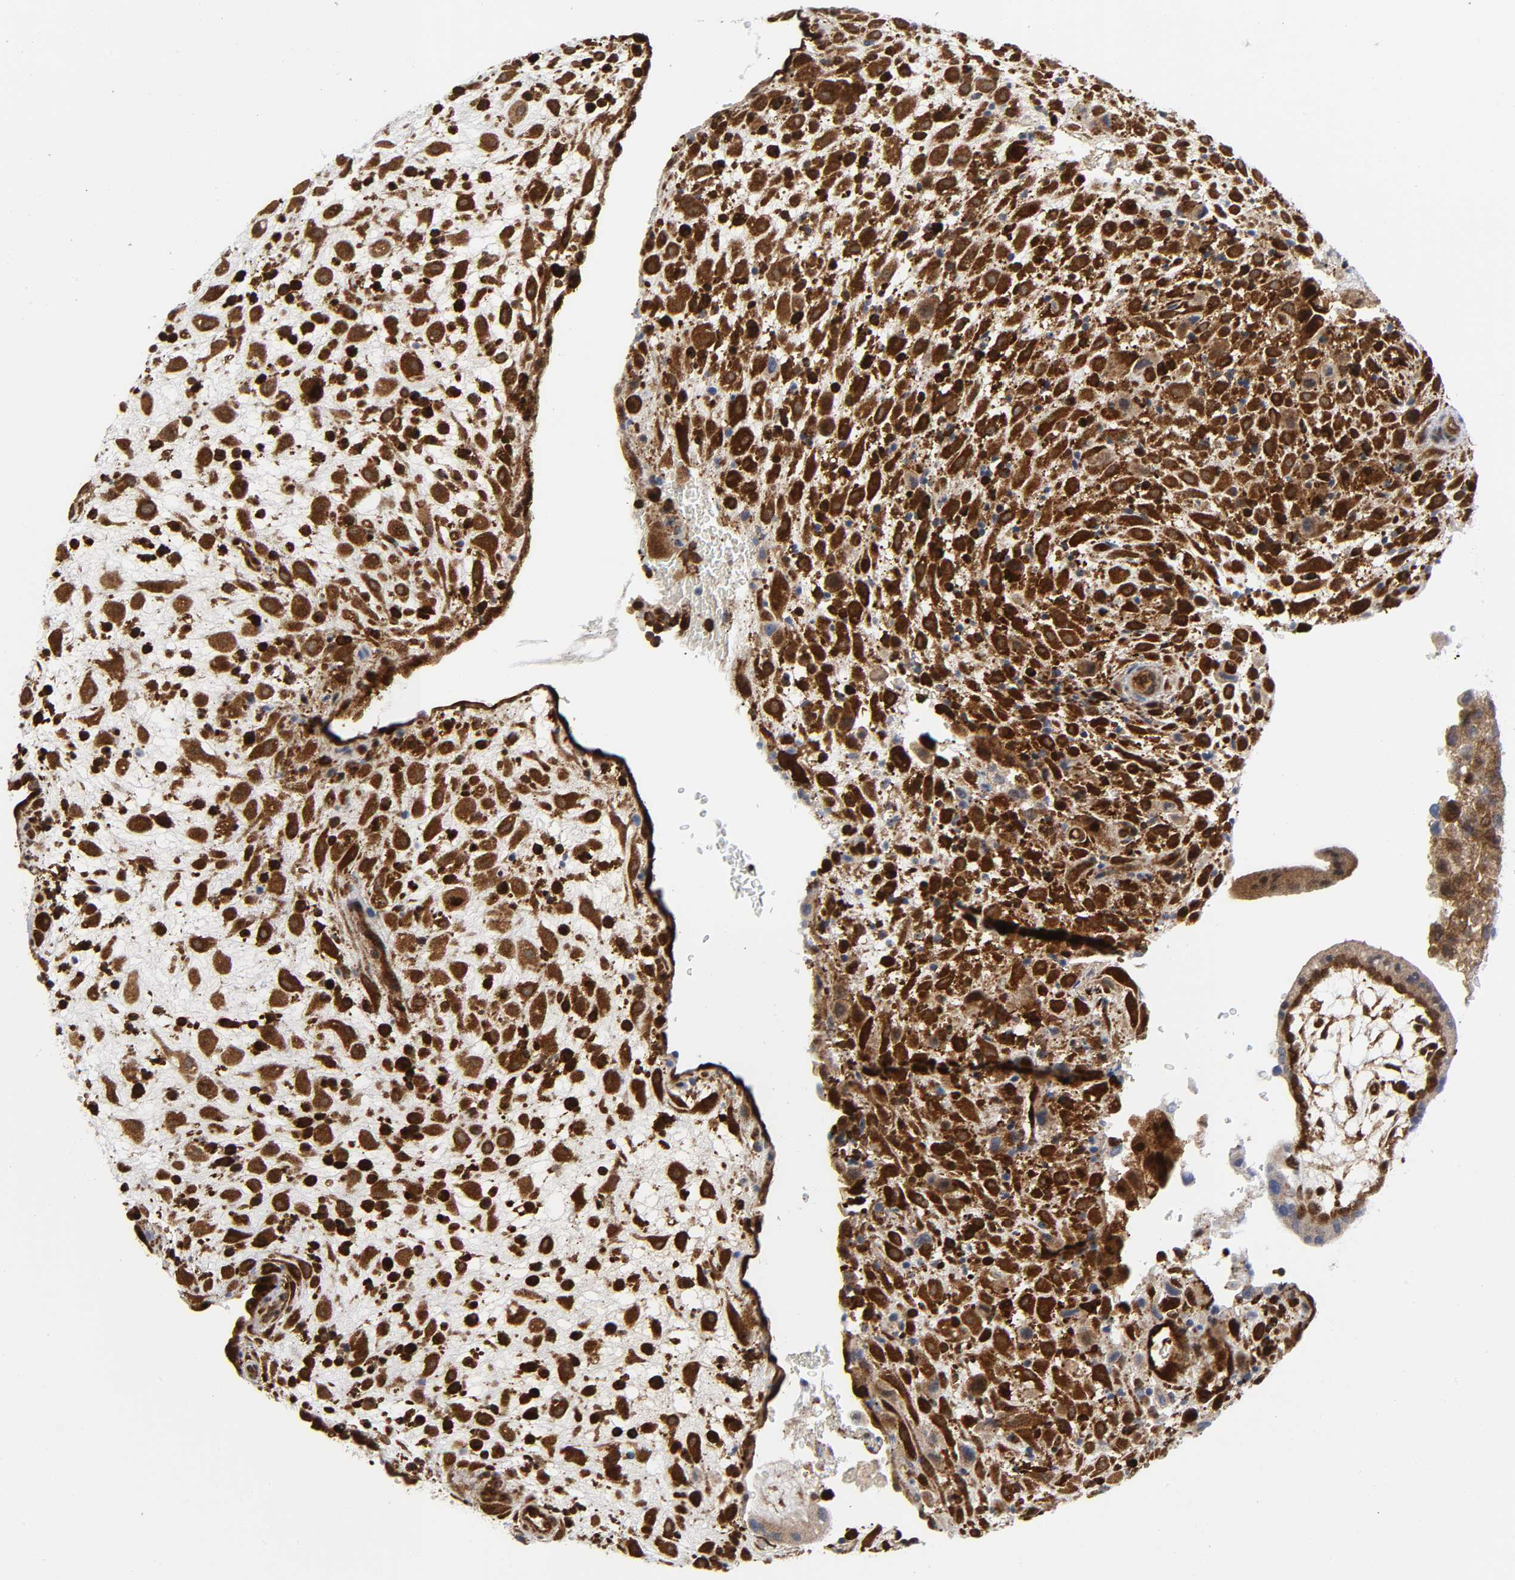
{"staining": {"intensity": "strong", "quantity": ">75%", "location": "cytoplasmic/membranous"}, "tissue": "placenta", "cell_type": "Trophoblastic cells", "image_type": "normal", "snomed": [{"axis": "morphology", "description": "Normal tissue, NOS"}, {"axis": "topography", "description": "Placenta"}], "caption": "Trophoblastic cells demonstrate strong cytoplasmic/membranous staining in approximately >75% of cells in unremarkable placenta.", "gene": "MAPK1", "patient": {"sex": "female", "age": 35}}